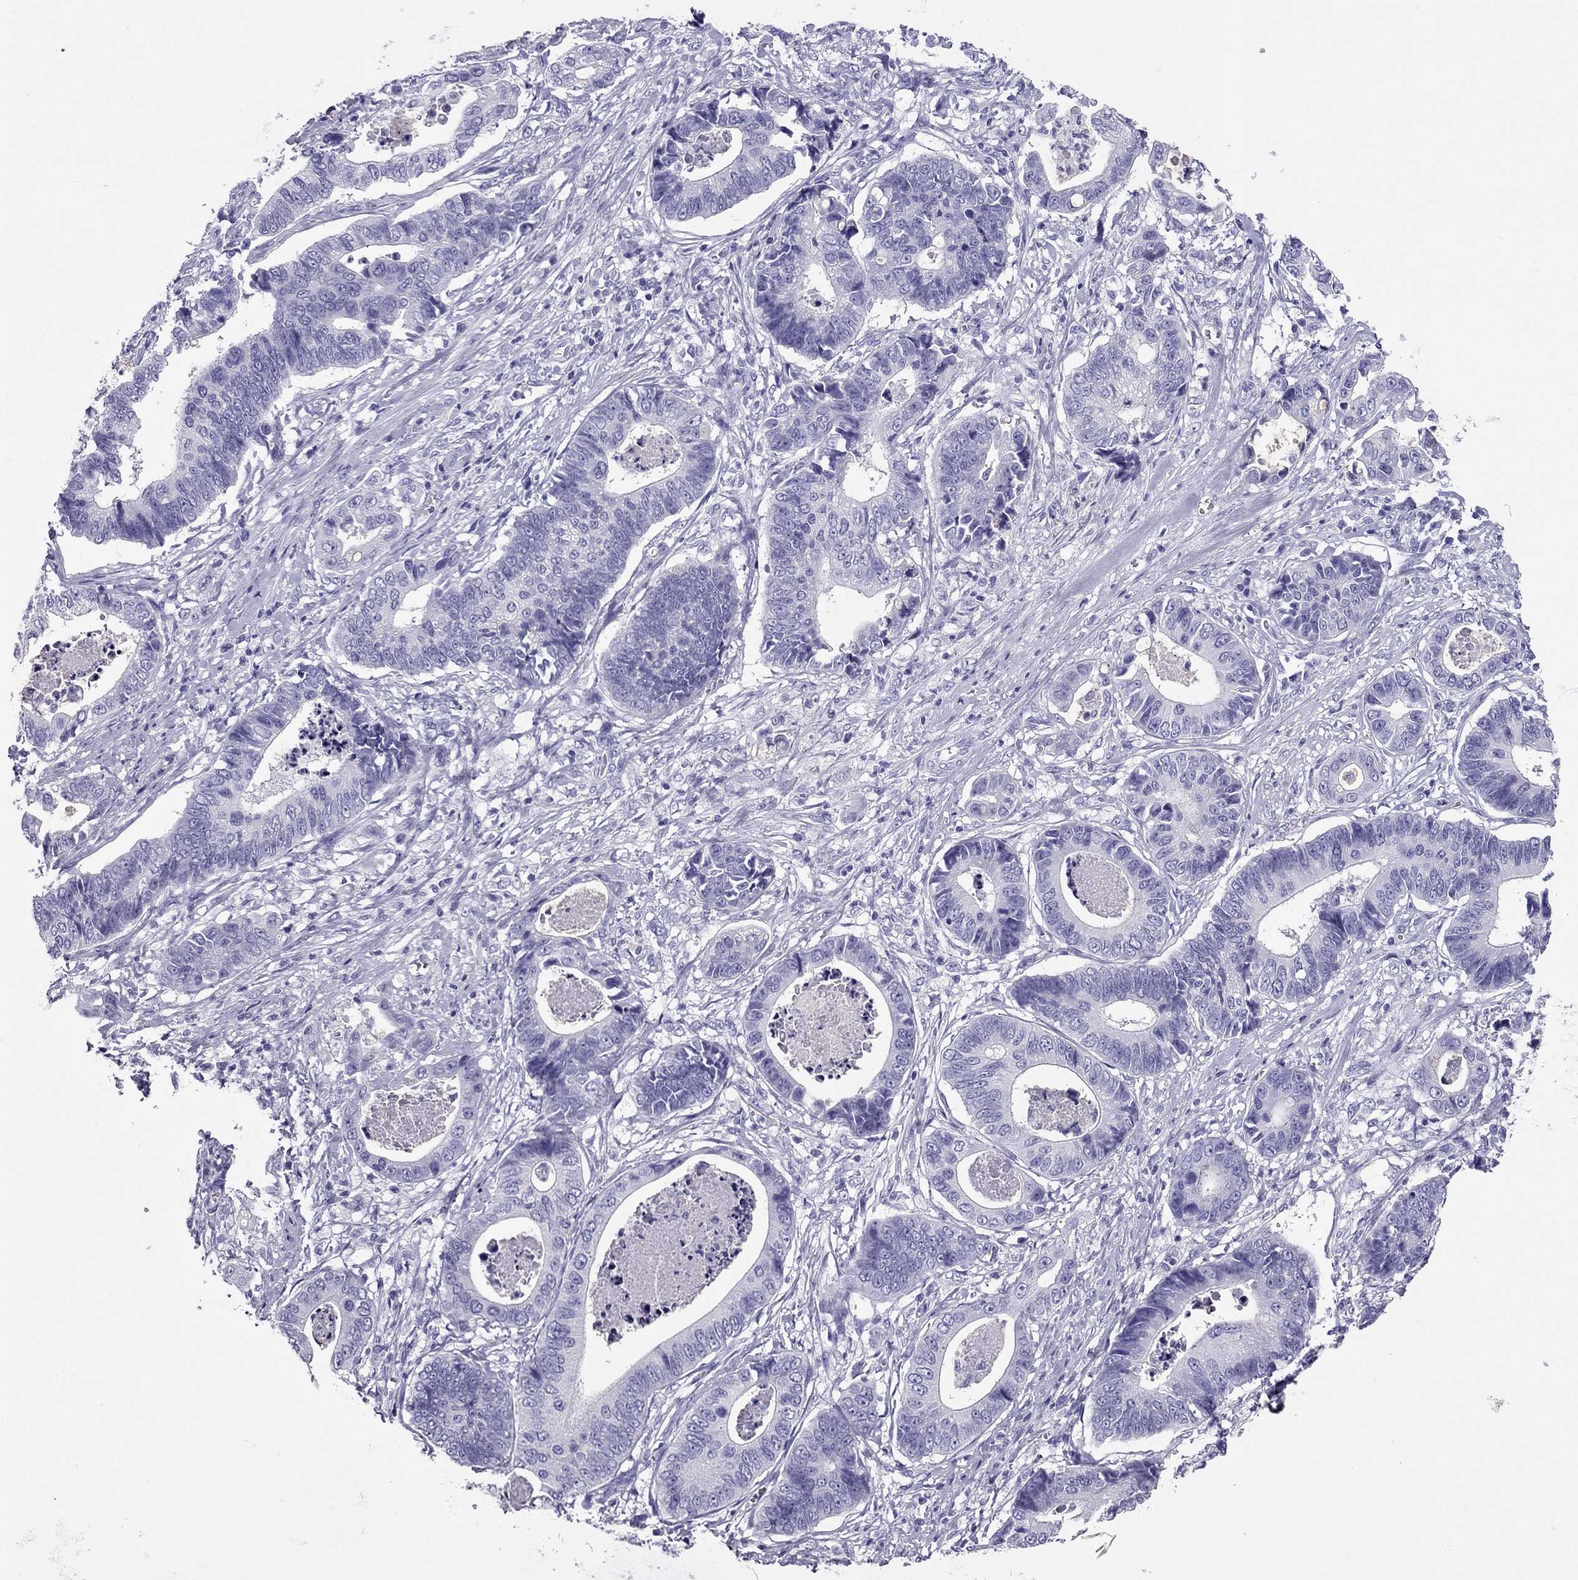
{"staining": {"intensity": "negative", "quantity": "none", "location": "none"}, "tissue": "stomach cancer", "cell_type": "Tumor cells", "image_type": "cancer", "snomed": [{"axis": "morphology", "description": "Adenocarcinoma, NOS"}, {"axis": "topography", "description": "Stomach"}], "caption": "The photomicrograph reveals no staining of tumor cells in stomach cancer. The staining was performed using DAB to visualize the protein expression in brown, while the nuclei were stained in blue with hematoxylin (Magnification: 20x).", "gene": "PDE6A", "patient": {"sex": "male", "age": 84}}